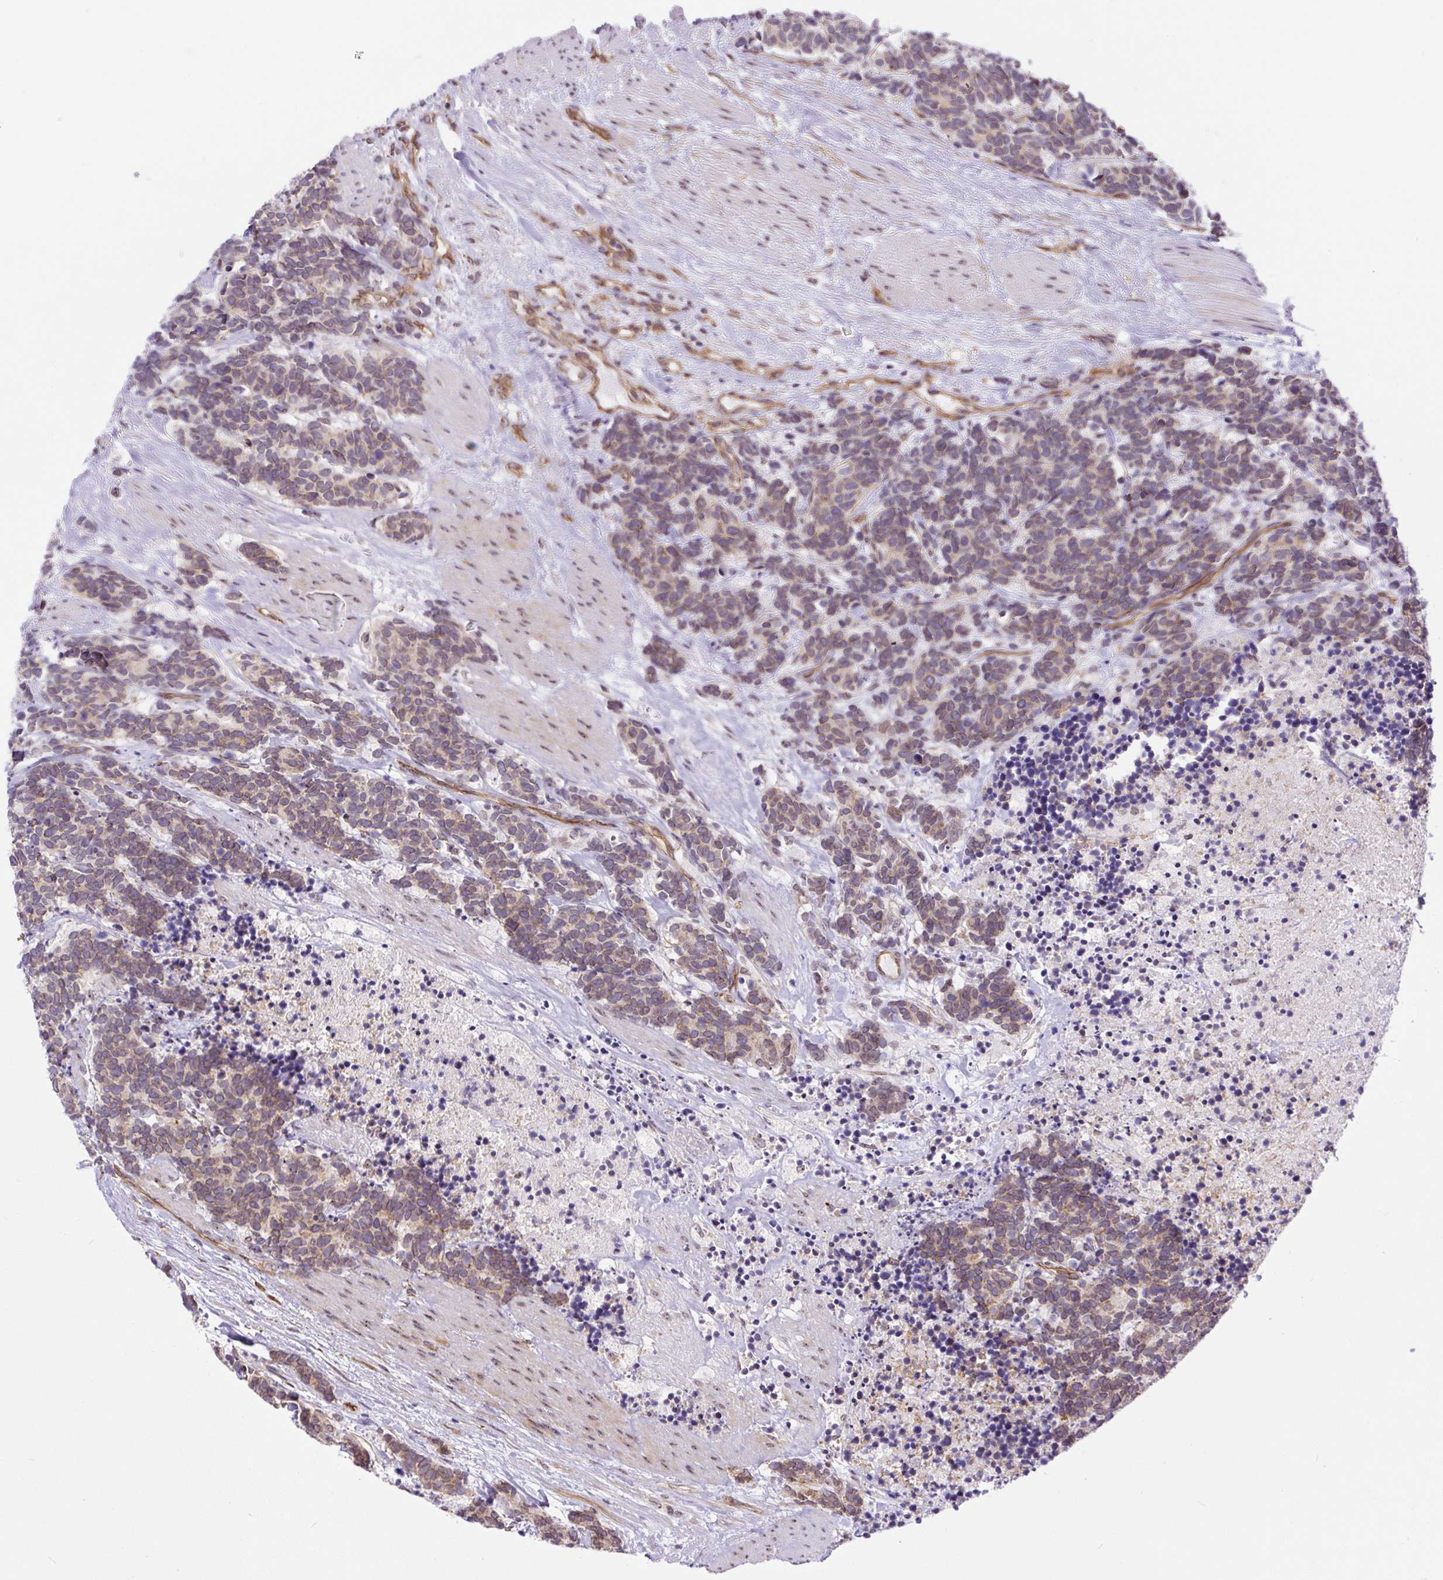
{"staining": {"intensity": "weak", "quantity": ">75%", "location": "cytoplasmic/membranous"}, "tissue": "carcinoid", "cell_type": "Tumor cells", "image_type": "cancer", "snomed": [{"axis": "morphology", "description": "Carcinoma, NOS"}, {"axis": "morphology", "description": "Carcinoid, malignant, NOS"}, {"axis": "topography", "description": "Prostate"}], "caption": "Immunohistochemical staining of carcinoid reveals weak cytoplasmic/membranous protein expression in about >75% of tumor cells. (brown staining indicates protein expression, while blue staining denotes nuclei).", "gene": "MYO5C", "patient": {"sex": "male", "age": 57}}